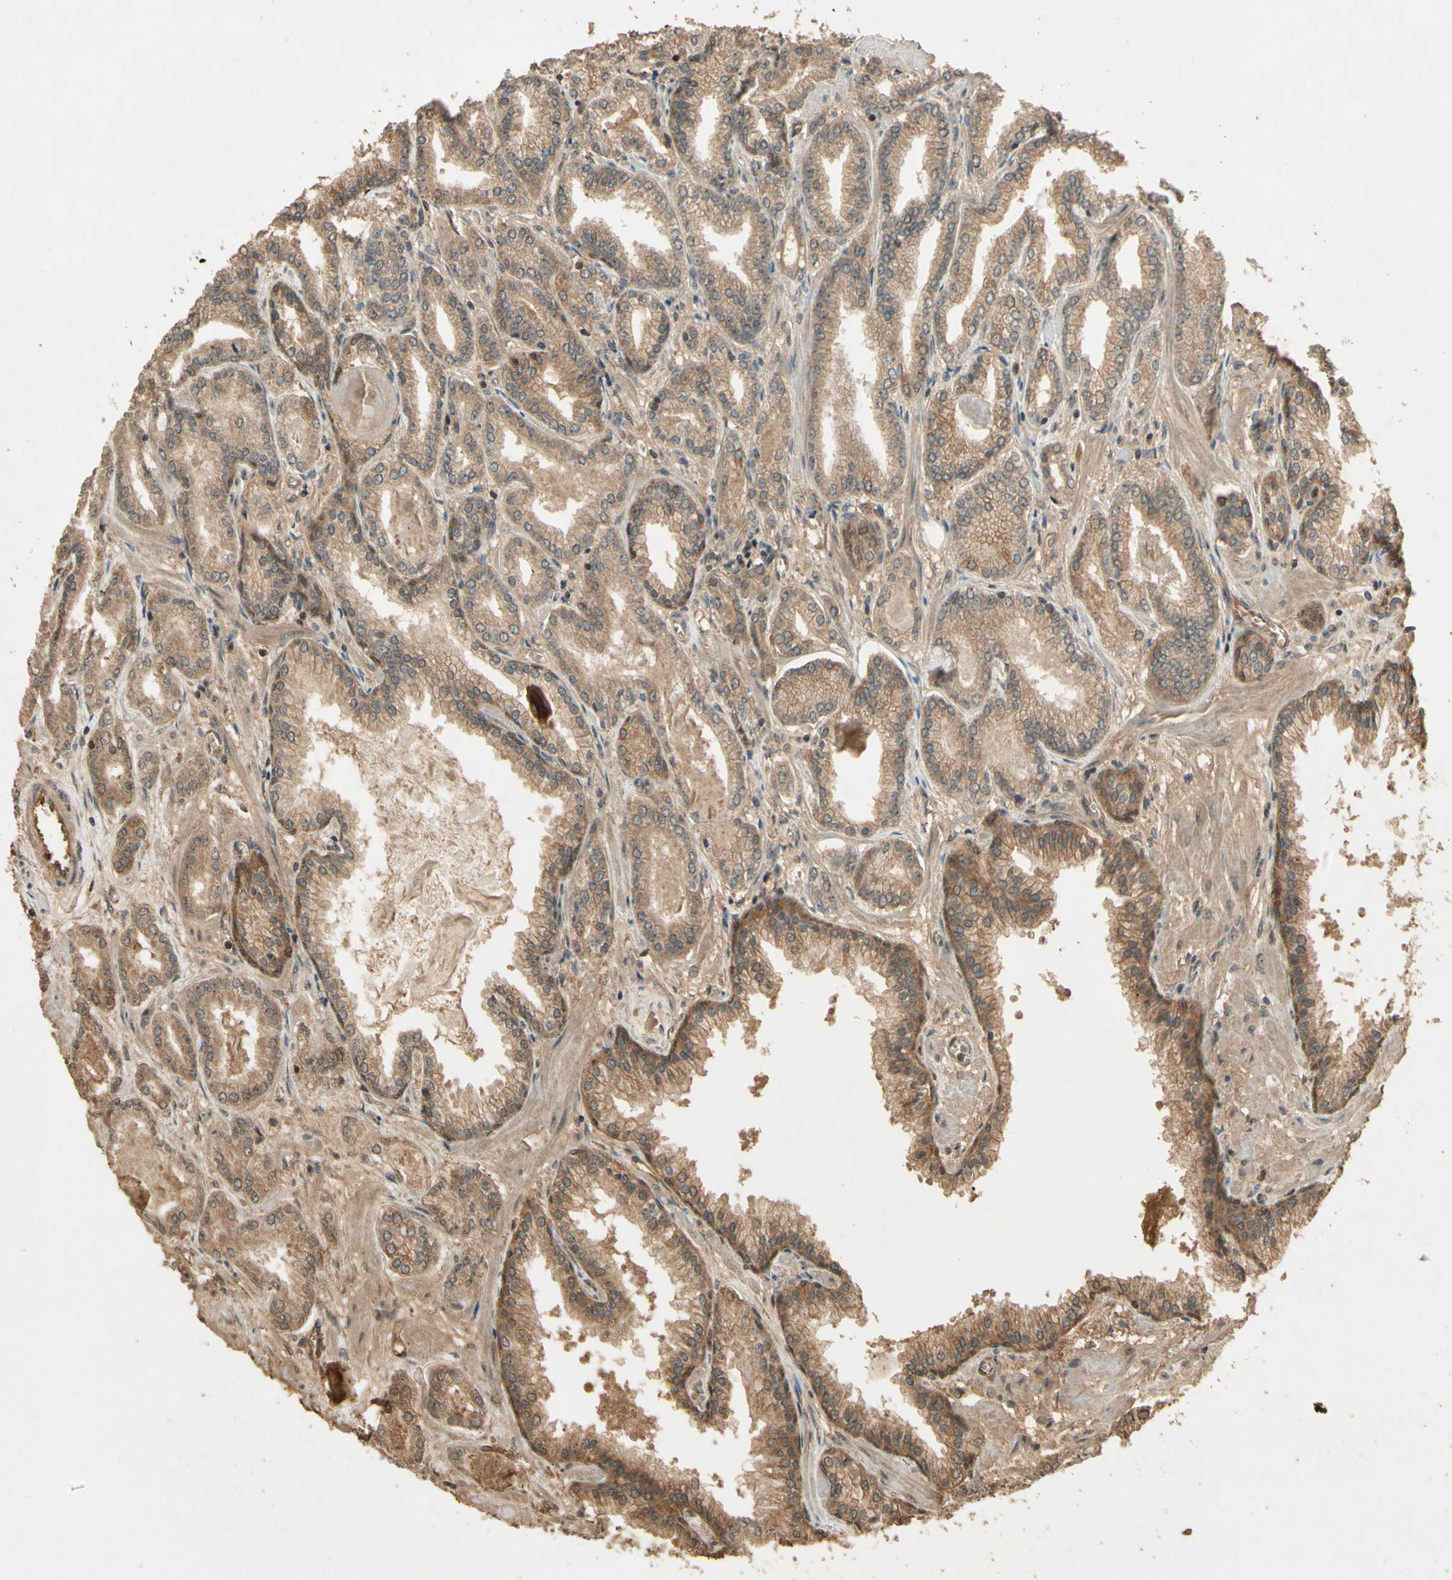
{"staining": {"intensity": "moderate", "quantity": ">75%", "location": "cytoplasmic/membranous"}, "tissue": "prostate cancer", "cell_type": "Tumor cells", "image_type": "cancer", "snomed": [{"axis": "morphology", "description": "Adenocarcinoma, Low grade"}, {"axis": "topography", "description": "Prostate"}], "caption": "Immunohistochemical staining of adenocarcinoma (low-grade) (prostate) demonstrates medium levels of moderate cytoplasmic/membranous protein positivity in about >75% of tumor cells. (brown staining indicates protein expression, while blue staining denotes nuclei).", "gene": "SMAD9", "patient": {"sex": "male", "age": 59}}